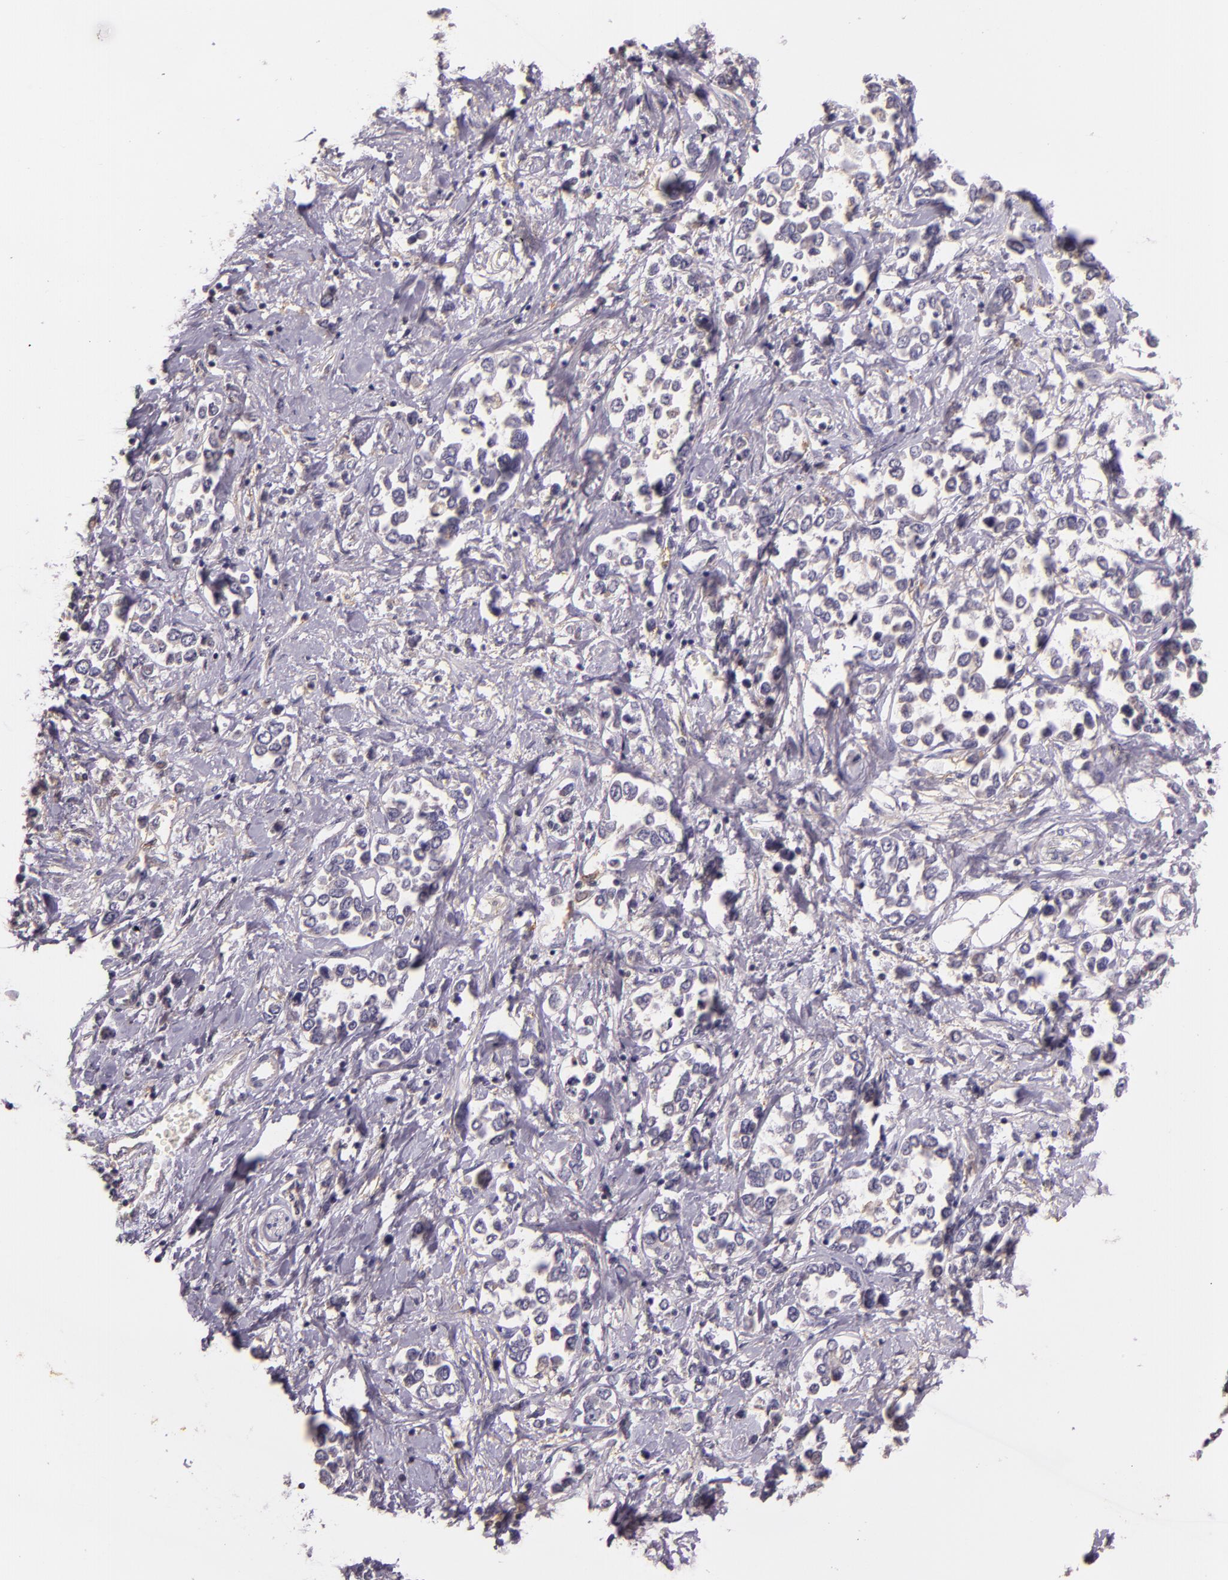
{"staining": {"intensity": "negative", "quantity": "none", "location": "none"}, "tissue": "stomach cancer", "cell_type": "Tumor cells", "image_type": "cancer", "snomed": [{"axis": "morphology", "description": "Adenocarcinoma, NOS"}, {"axis": "topography", "description": "Stomach, upper"}], "caption": "Immunohistochemistry (IHC) photomicrograph of stomach cancer (adenocarcinoma) stained for a protein (brown), which exhibits no staining in tumor cells.", "gene": "ARMH4", "patient": {"sex": "male", "age": 76}}